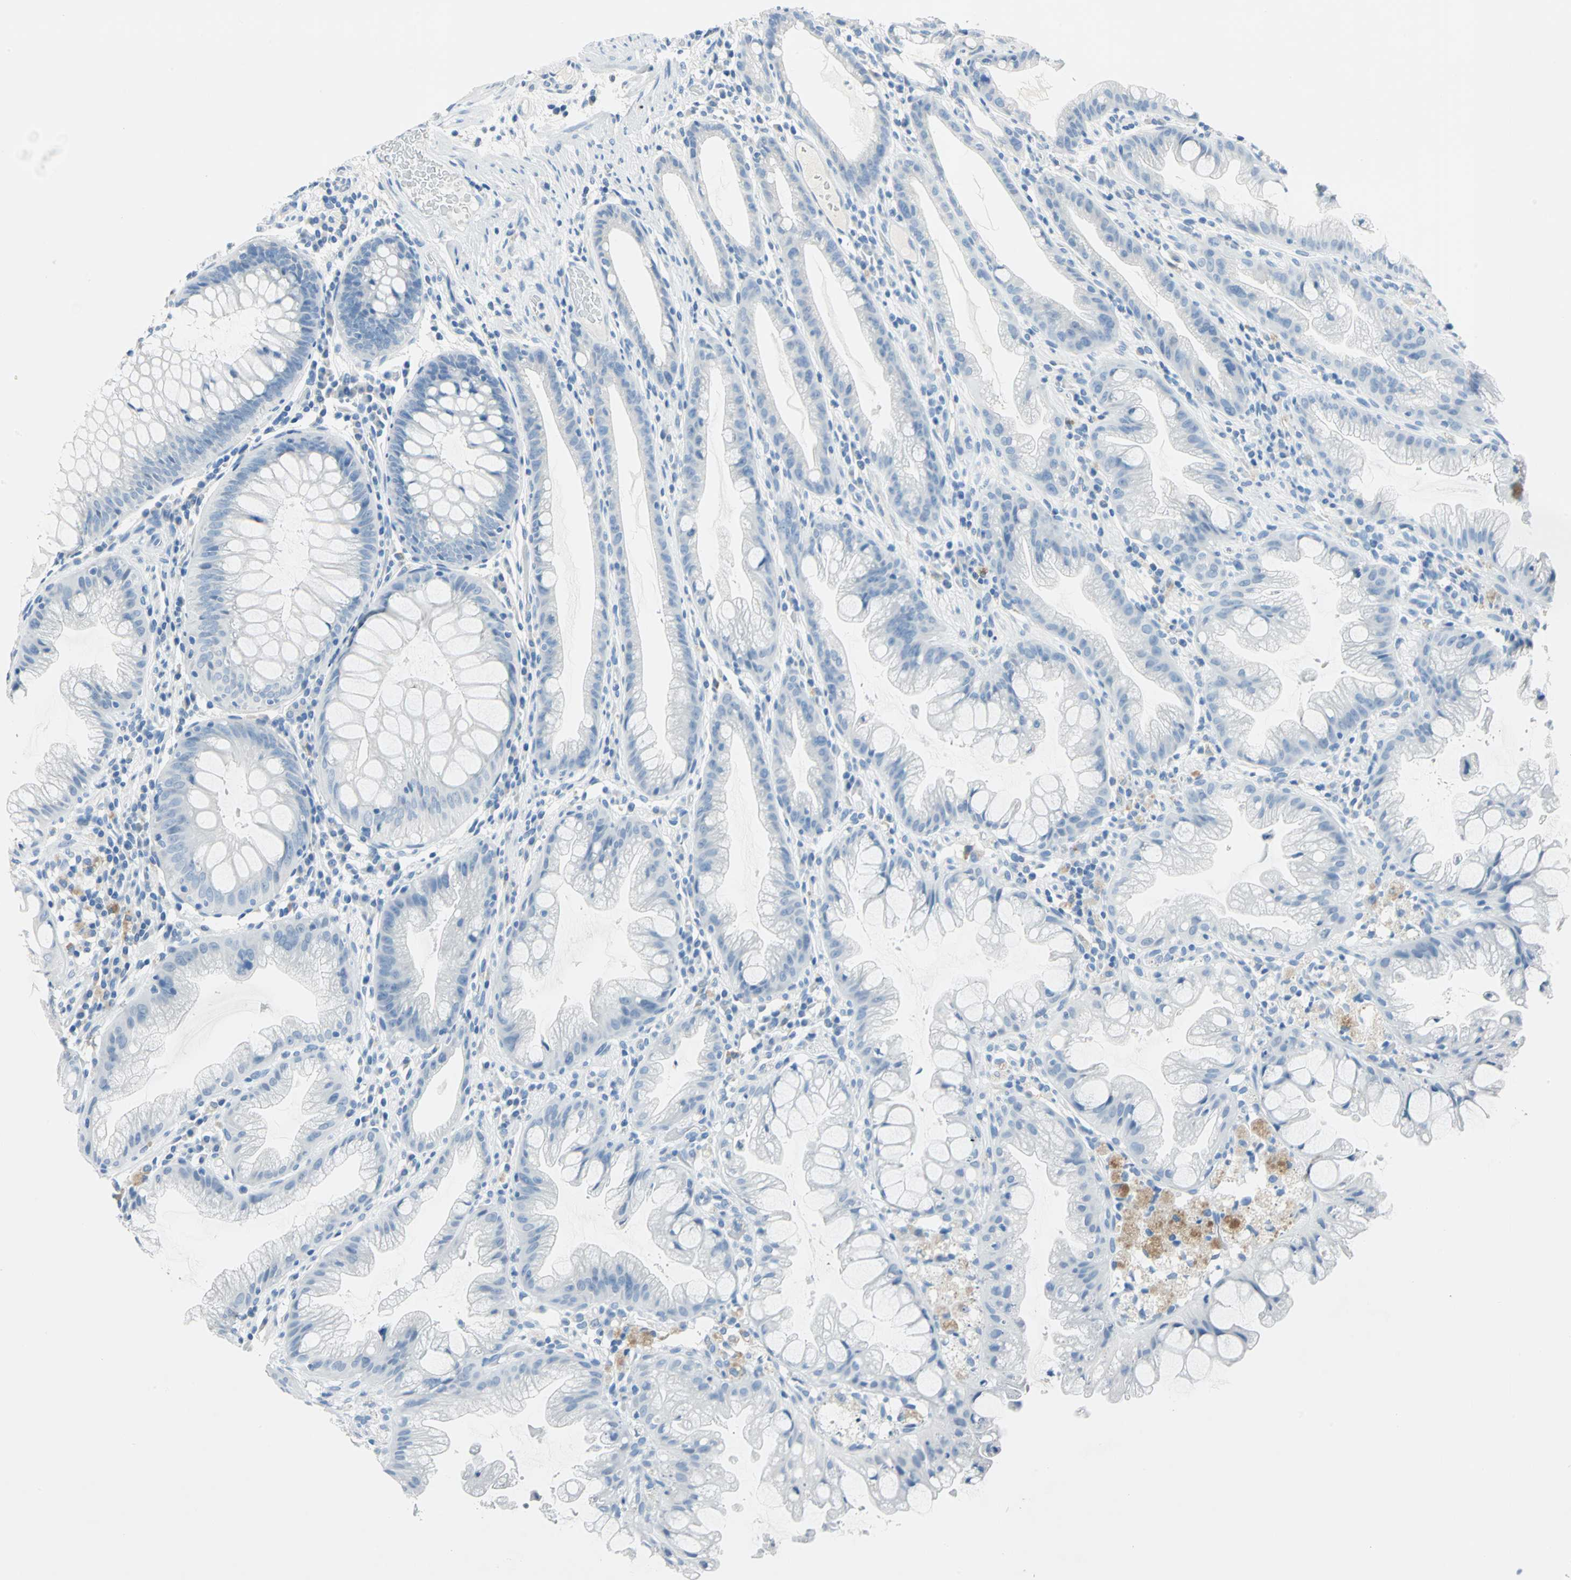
{"staining": {"intensity": "negative", "quantity": "none", "location": "none"}, "tissue": "colon", "cell_type": "Endothelial cells", "image_type": "normal", "snomed": [{"axis": "morphology", "description": "Normal tissue, NOS"}, {"axis": "topography", "description": "Smooth muscle"}, {"axis": "topography", "description": "Colon"}], "caption": "This image is of normal colon stained with immunohistochemistry (IHC) to label a protein in brown with the nuclei are counter-stained blue. There is no staining in endothelial cells. (Brightfield microscopy of DAB (3,3'-diaminobenzidine) IHC at high magnification).", "gene": "PKLR", "patient": {"sex": "male", "age": 67}}